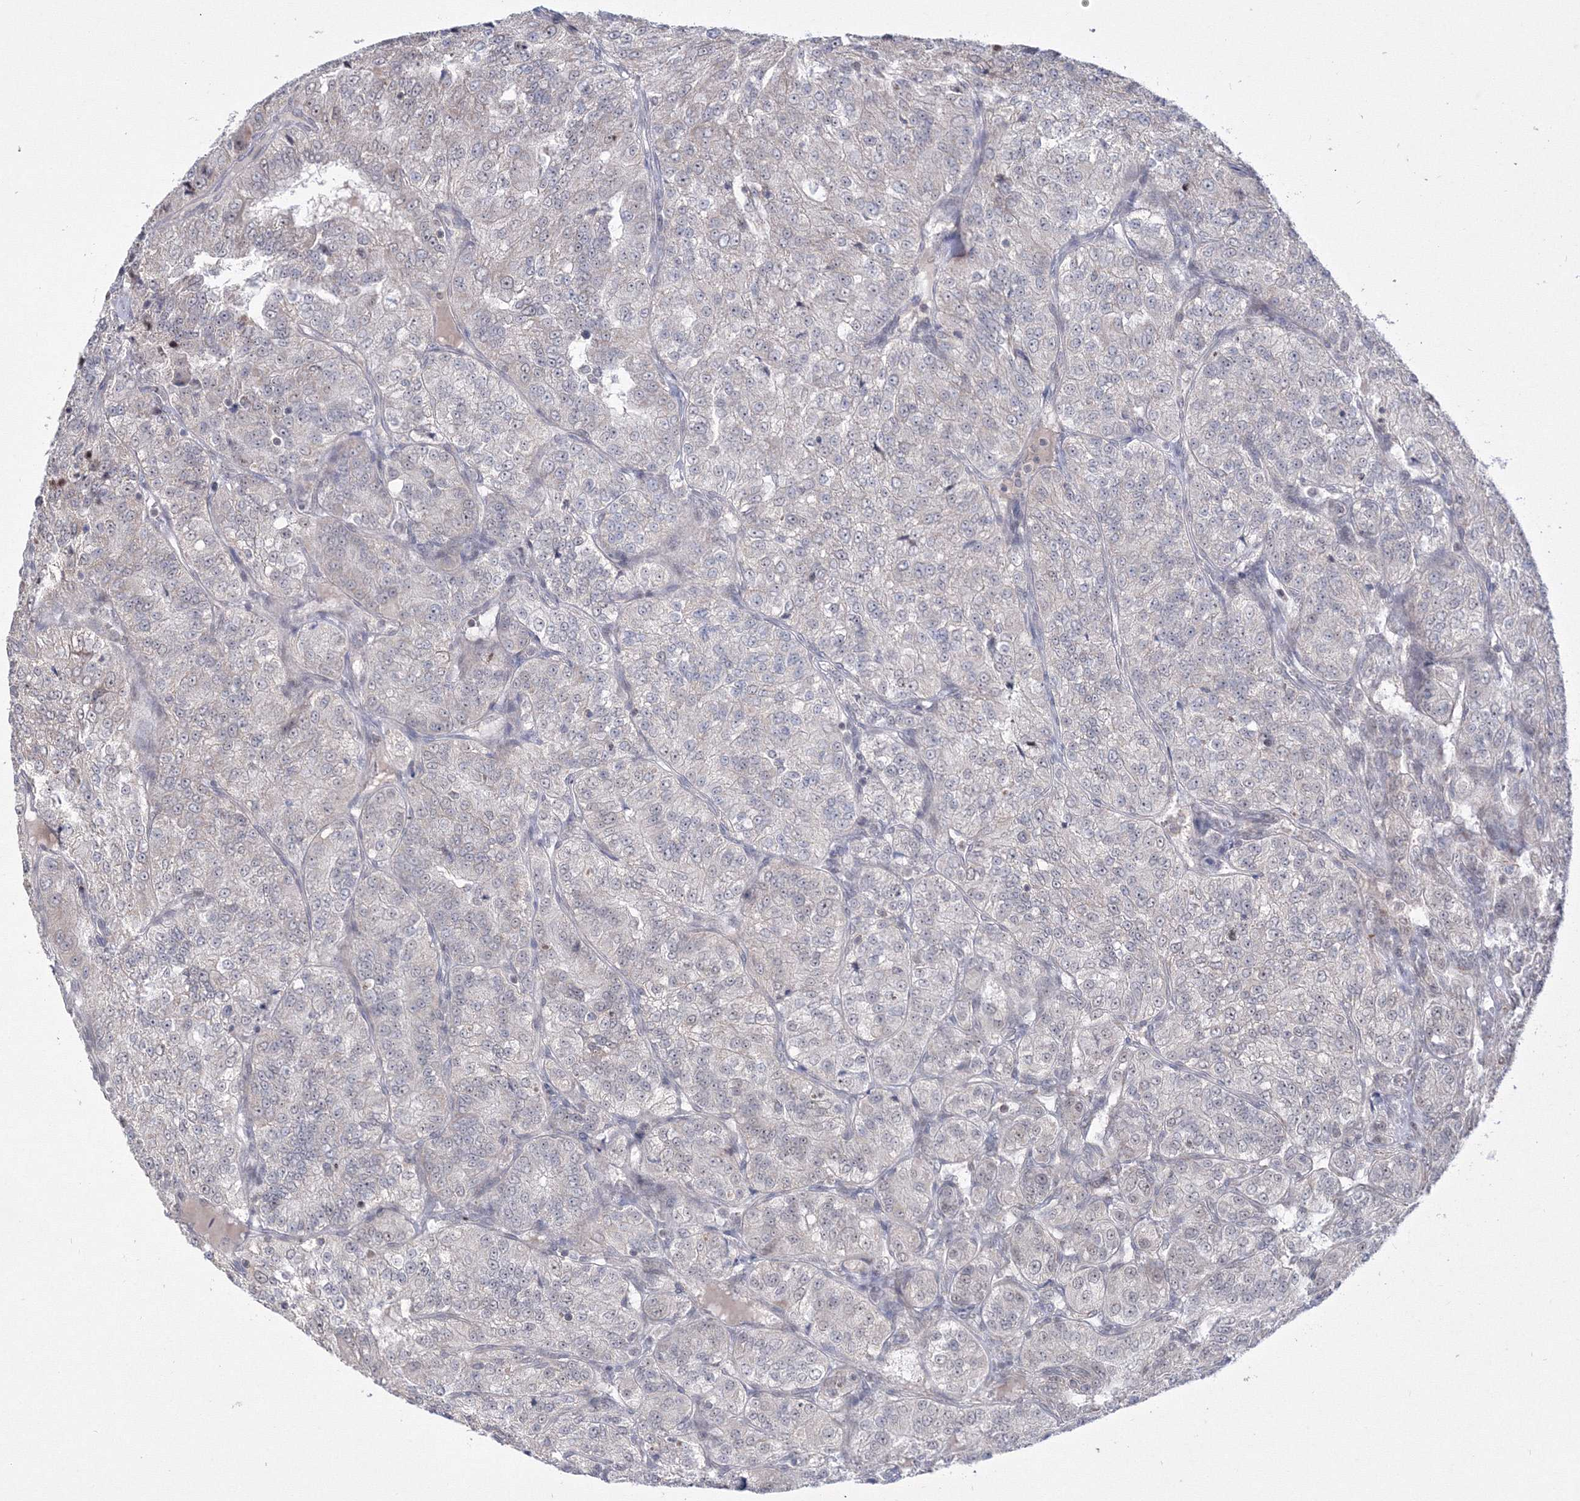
{"staining": {"intensity": "weak", "quantity": "<25%", "location": "nuclear"}, "tissue": "renal cancer", "cell_type": "Tumor cells", "image_type": "cancer", "snomed": [{"axis": "morphology", "description": "Adenocarcinoma, NOS"}, {"axis": "topography", "description": "Kidney"}], "caption": "This histopathology image is of renal cancer stained with IHC to label a protein in brown with the nuclei are counter-stained blue. There is no staining in tumor cells.", "gene": "GRSF1", "patient": {"sex": "female", "age": 63}}